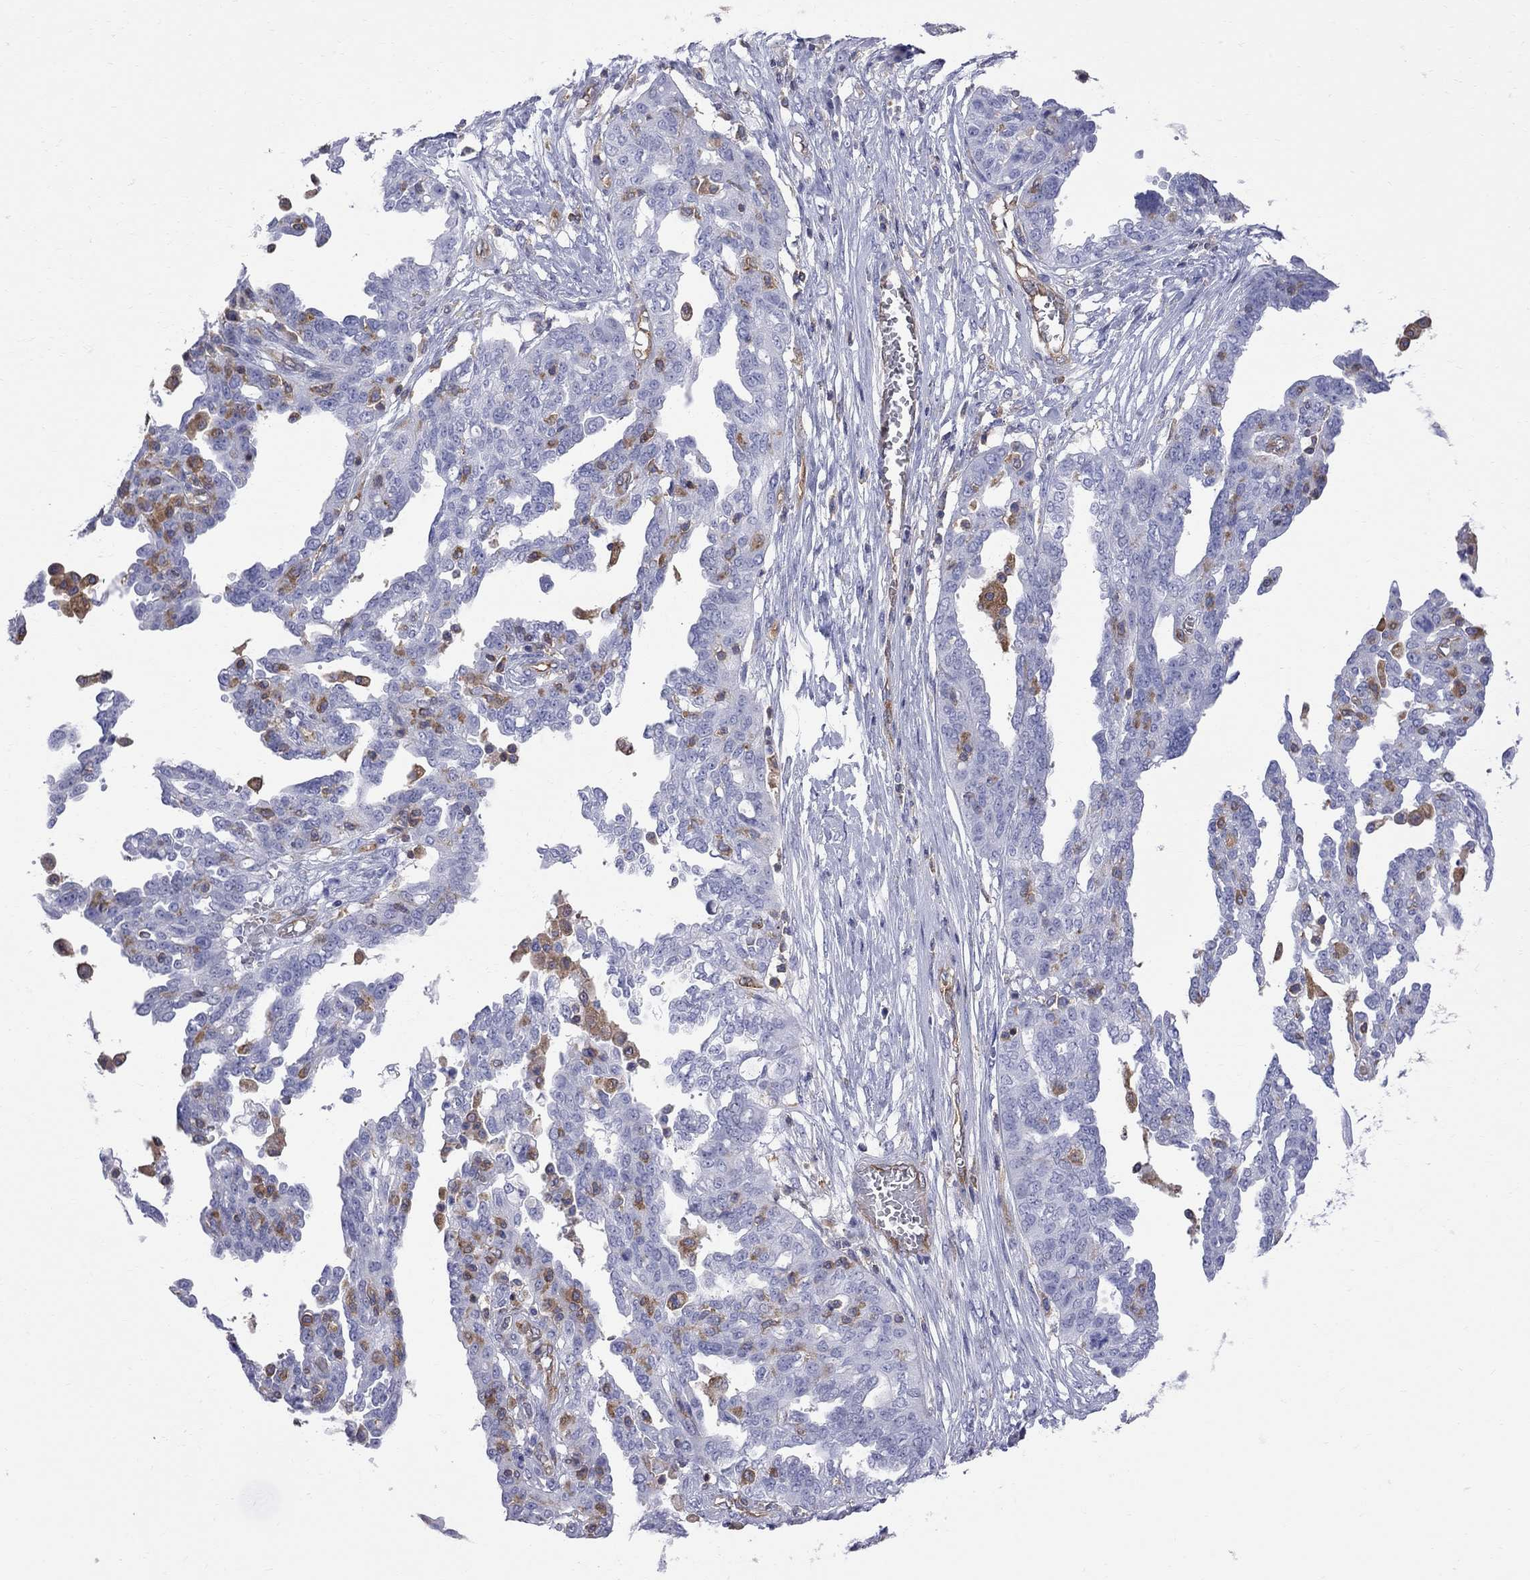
{"staining": {"intensity": "negative", "quantity": "none", "location": "none"}, "tissue": "ovarian cancer", "cell_type": "Tumor cells", "image_type": "cancer", "snomed": [{"axis": "morphology", "description": "Cystadenocarcinoma, serous, NOS"}, {"axis": "topography", "description": "Ovary"}], "caption": "The micrograph reveals no staining of tumor cells in serous cystadenocarcinoma (ovarian).", "gene": "ABI3", "patient": {"sex": "female", "age": 67}}